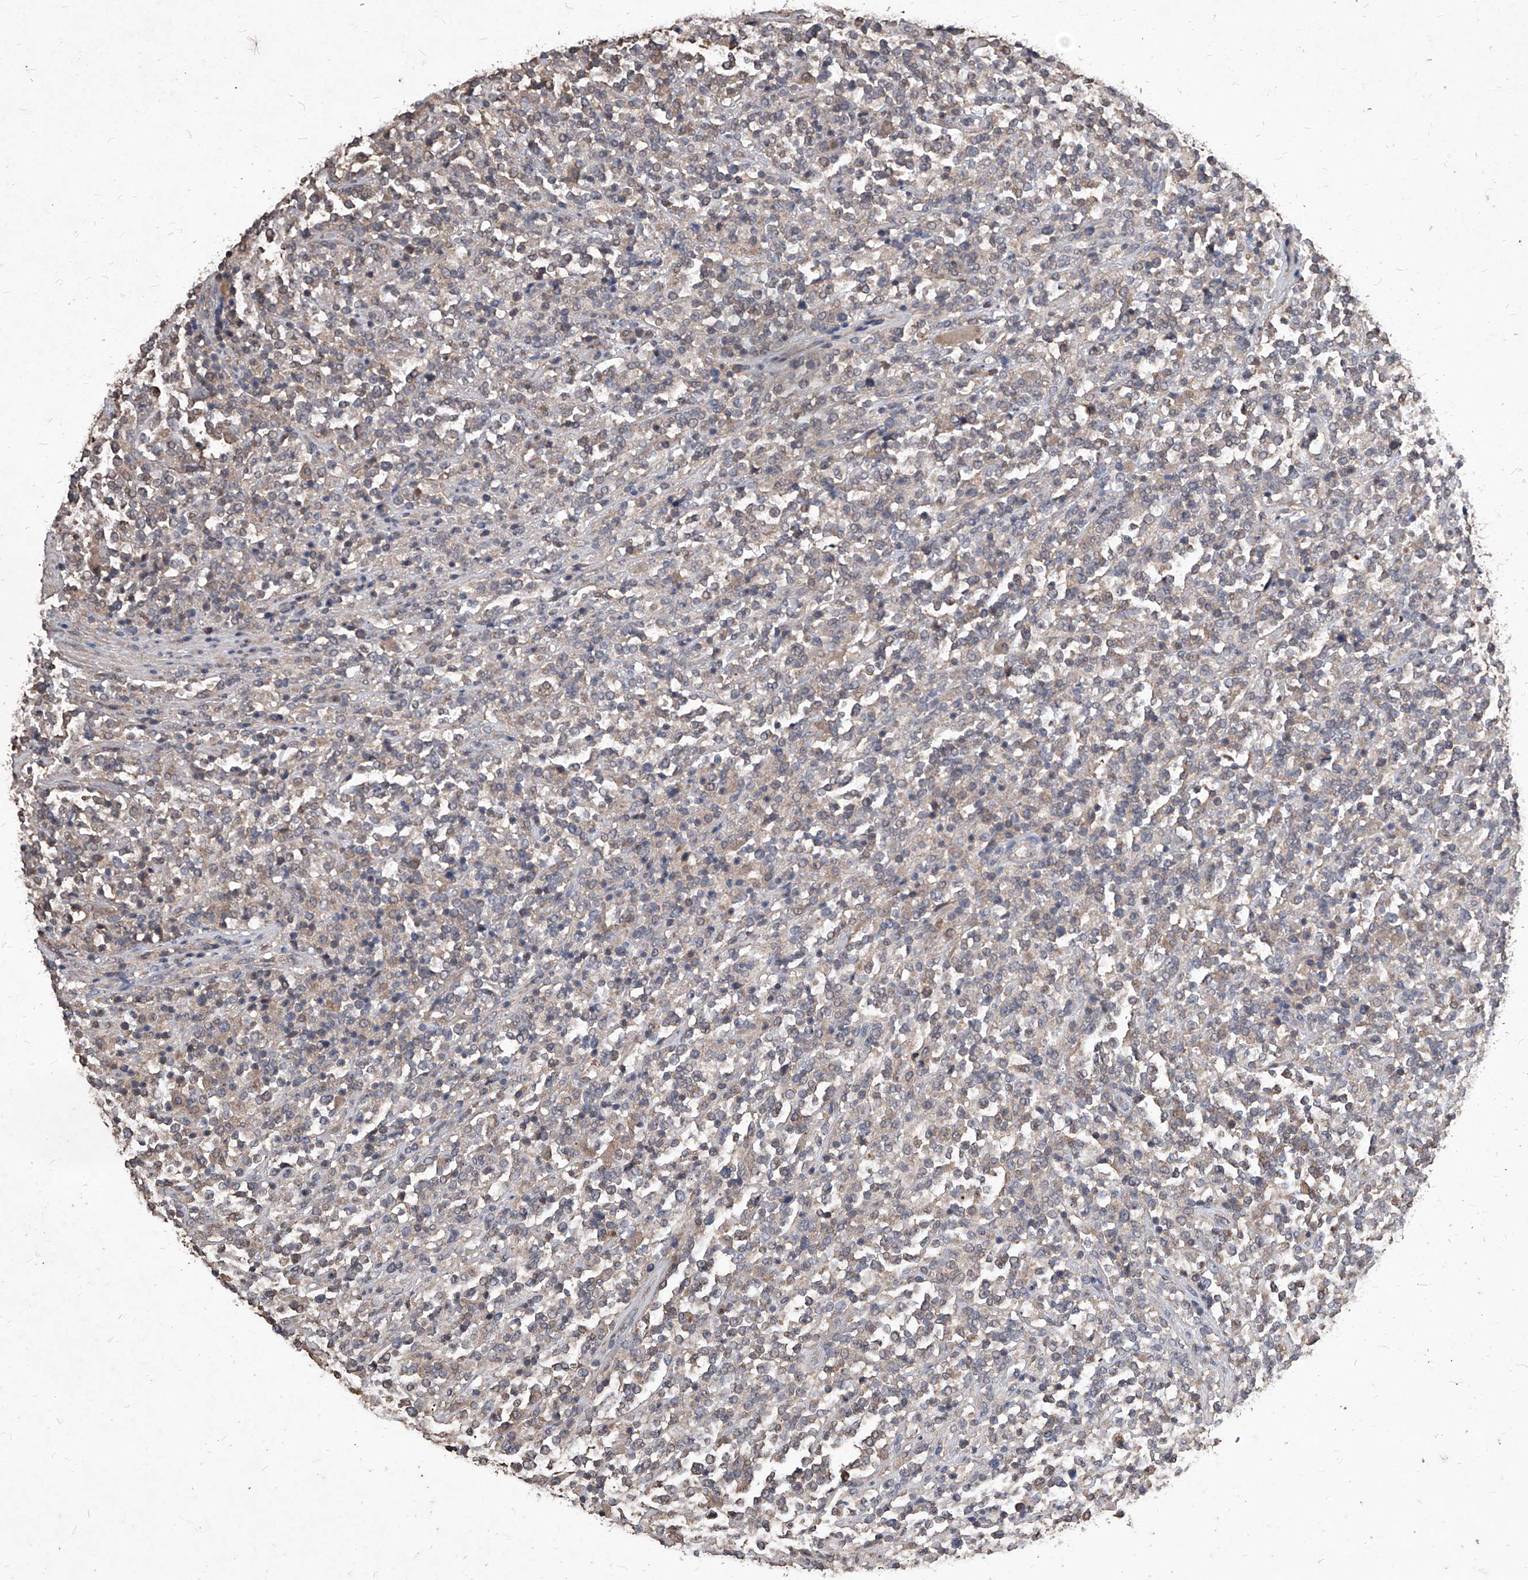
{"staining": {"intensity": "negative", "quantity": "none", "location": "none"}, "tissue": "lymphoma", "cell_type": "Tumor cells", "image_type": "cancer", "snomed": [{"axis": "morphology", "description": "Malignant lymphoma, non-Hodgkin's type, High grade"}, {"axis": "topography", "description": "Soft tissue"}], "caption": "Immunohistochemical staining of lymphoma shows no significant expression in tumor cells. The staining is performed using DAB (3,3'-diaminobenzidine) brown chromogen with nuclei counter-stained in using hematoxylin.", "gene": "SYNGR1", "patient": {"sex": "male", "age": 18}}